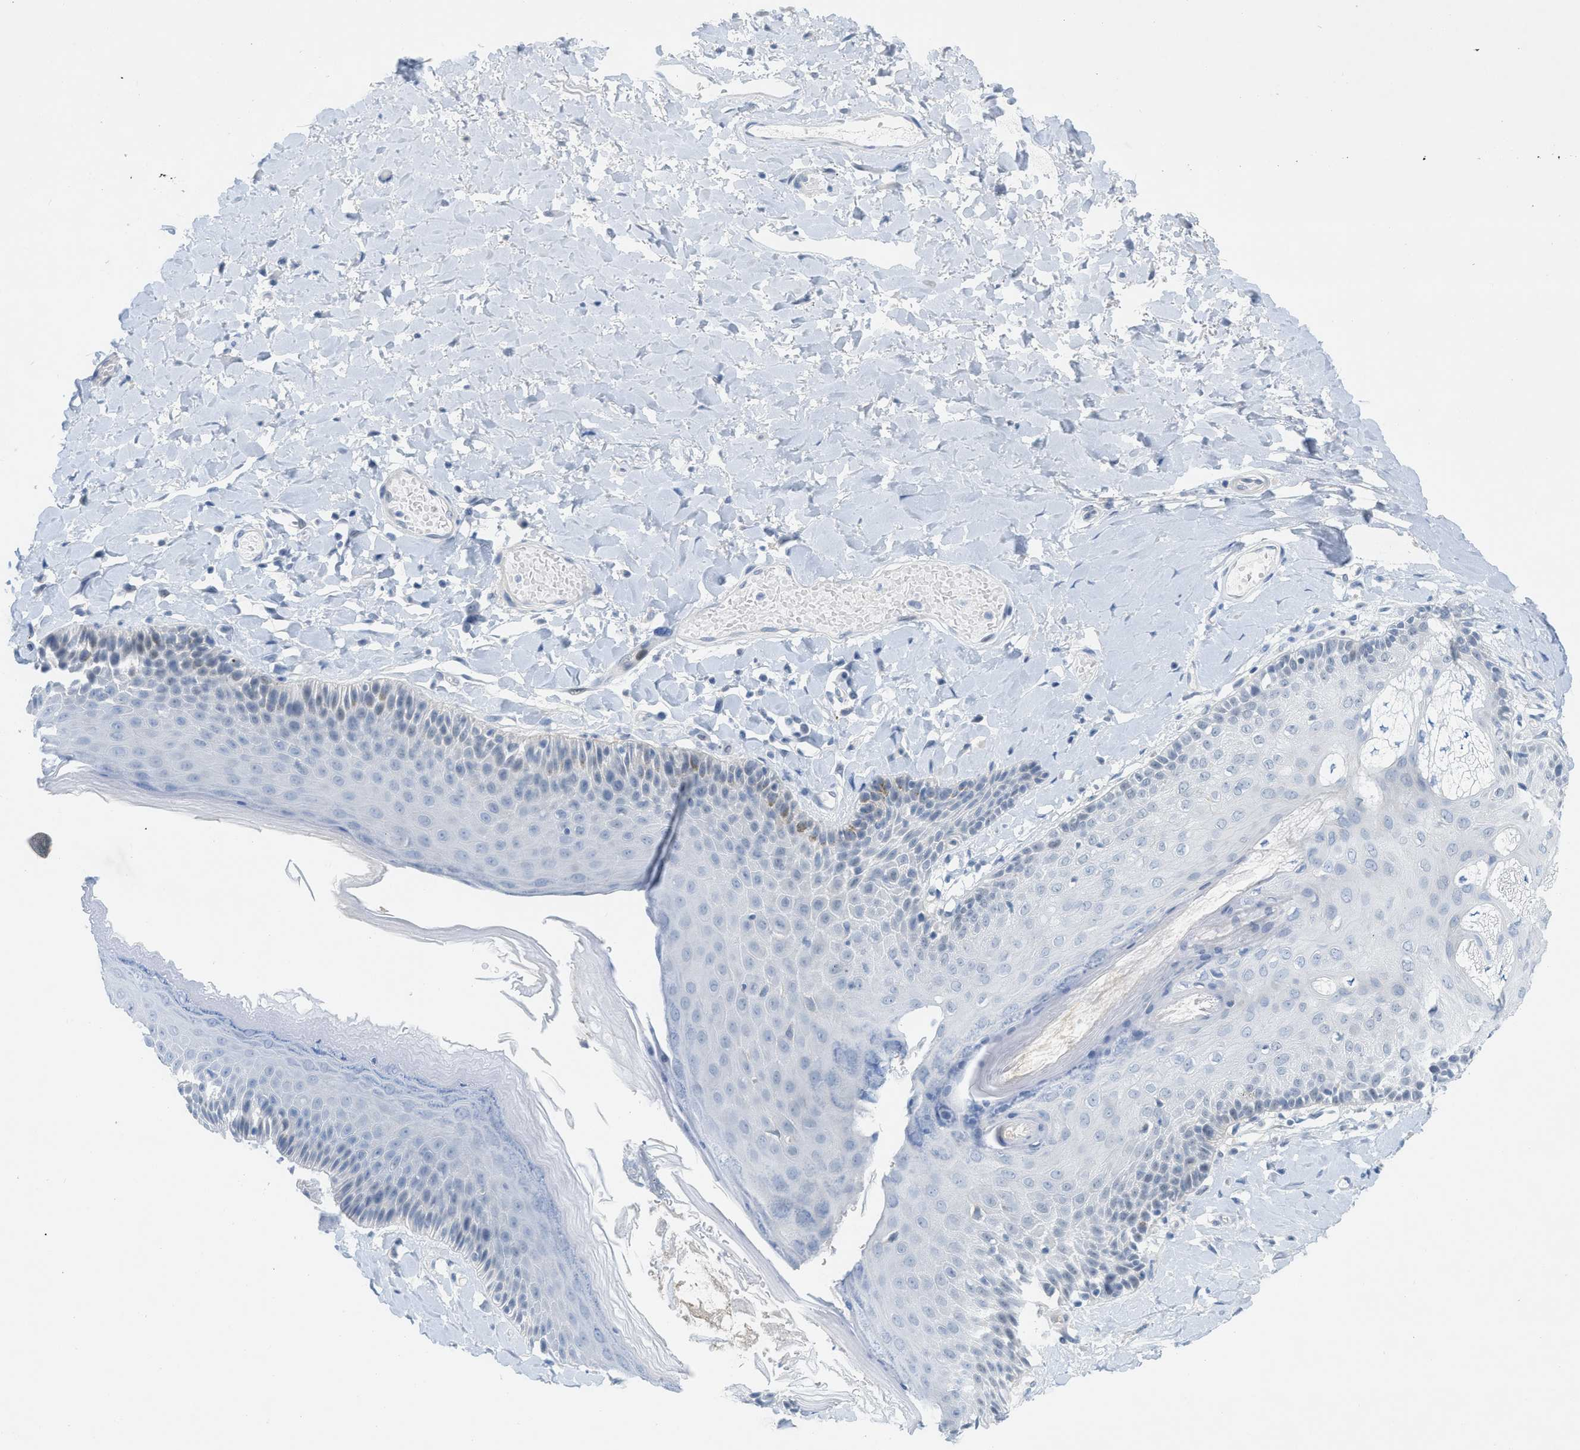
{"staining": {"intensity": "moderate", "quantity": "<25%", "location": "nuclear"}, "tissue": "skin", "cell_type": "Epidermal cells", "image_type": "normal", "snomed": [{"axis": "morphology", "description": "Normal tissue, NOS"}, {"axis": "topography", "description": "Anal"}], "caption": "The image reveals immunohistochemical staining of normal skin. There is moderate nuclear positivity is appreciated in about <25% of epidermal cells. The staining was performed using DAB, with brown indicating positive protein expression. Nuclei are stained blue with hematoxylin.", "gene": "HLTF", "patient": {"sex": "male", "age": 69}}